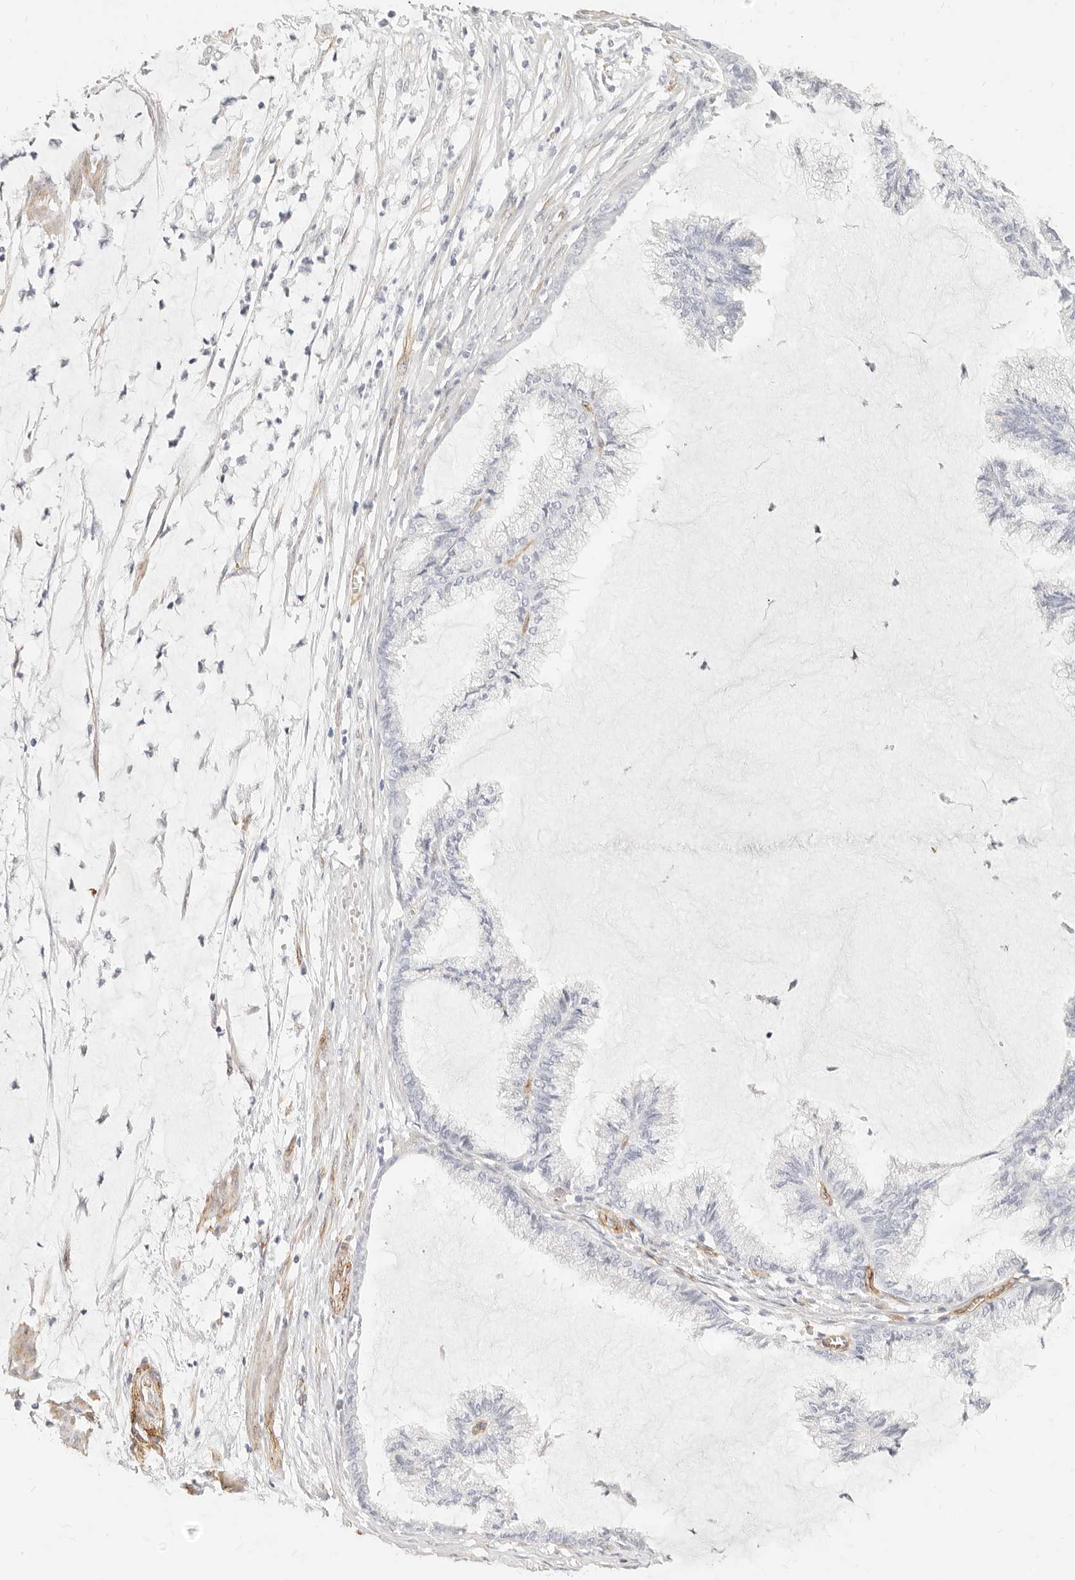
{"staining": {"intensity": "negative", "quantity": "none", "location": "none"}, "tissue": "endometrial cancer", "cell_type": "Tumor cells", "image_type": "cancer", "snomed": [{"axis": "morphology", "description": "Adenocarcinoma, NOS"}, {"axis": "topography", "description": "Endometrium"}], "caption": "High power microscopy histopathology image of an IHC micrograph of adenocarcinoma (endometrial), revealing no significant staining in tumor cells.", "gene": "NUS1", "patient": {"sex": "female", "age": 86}}